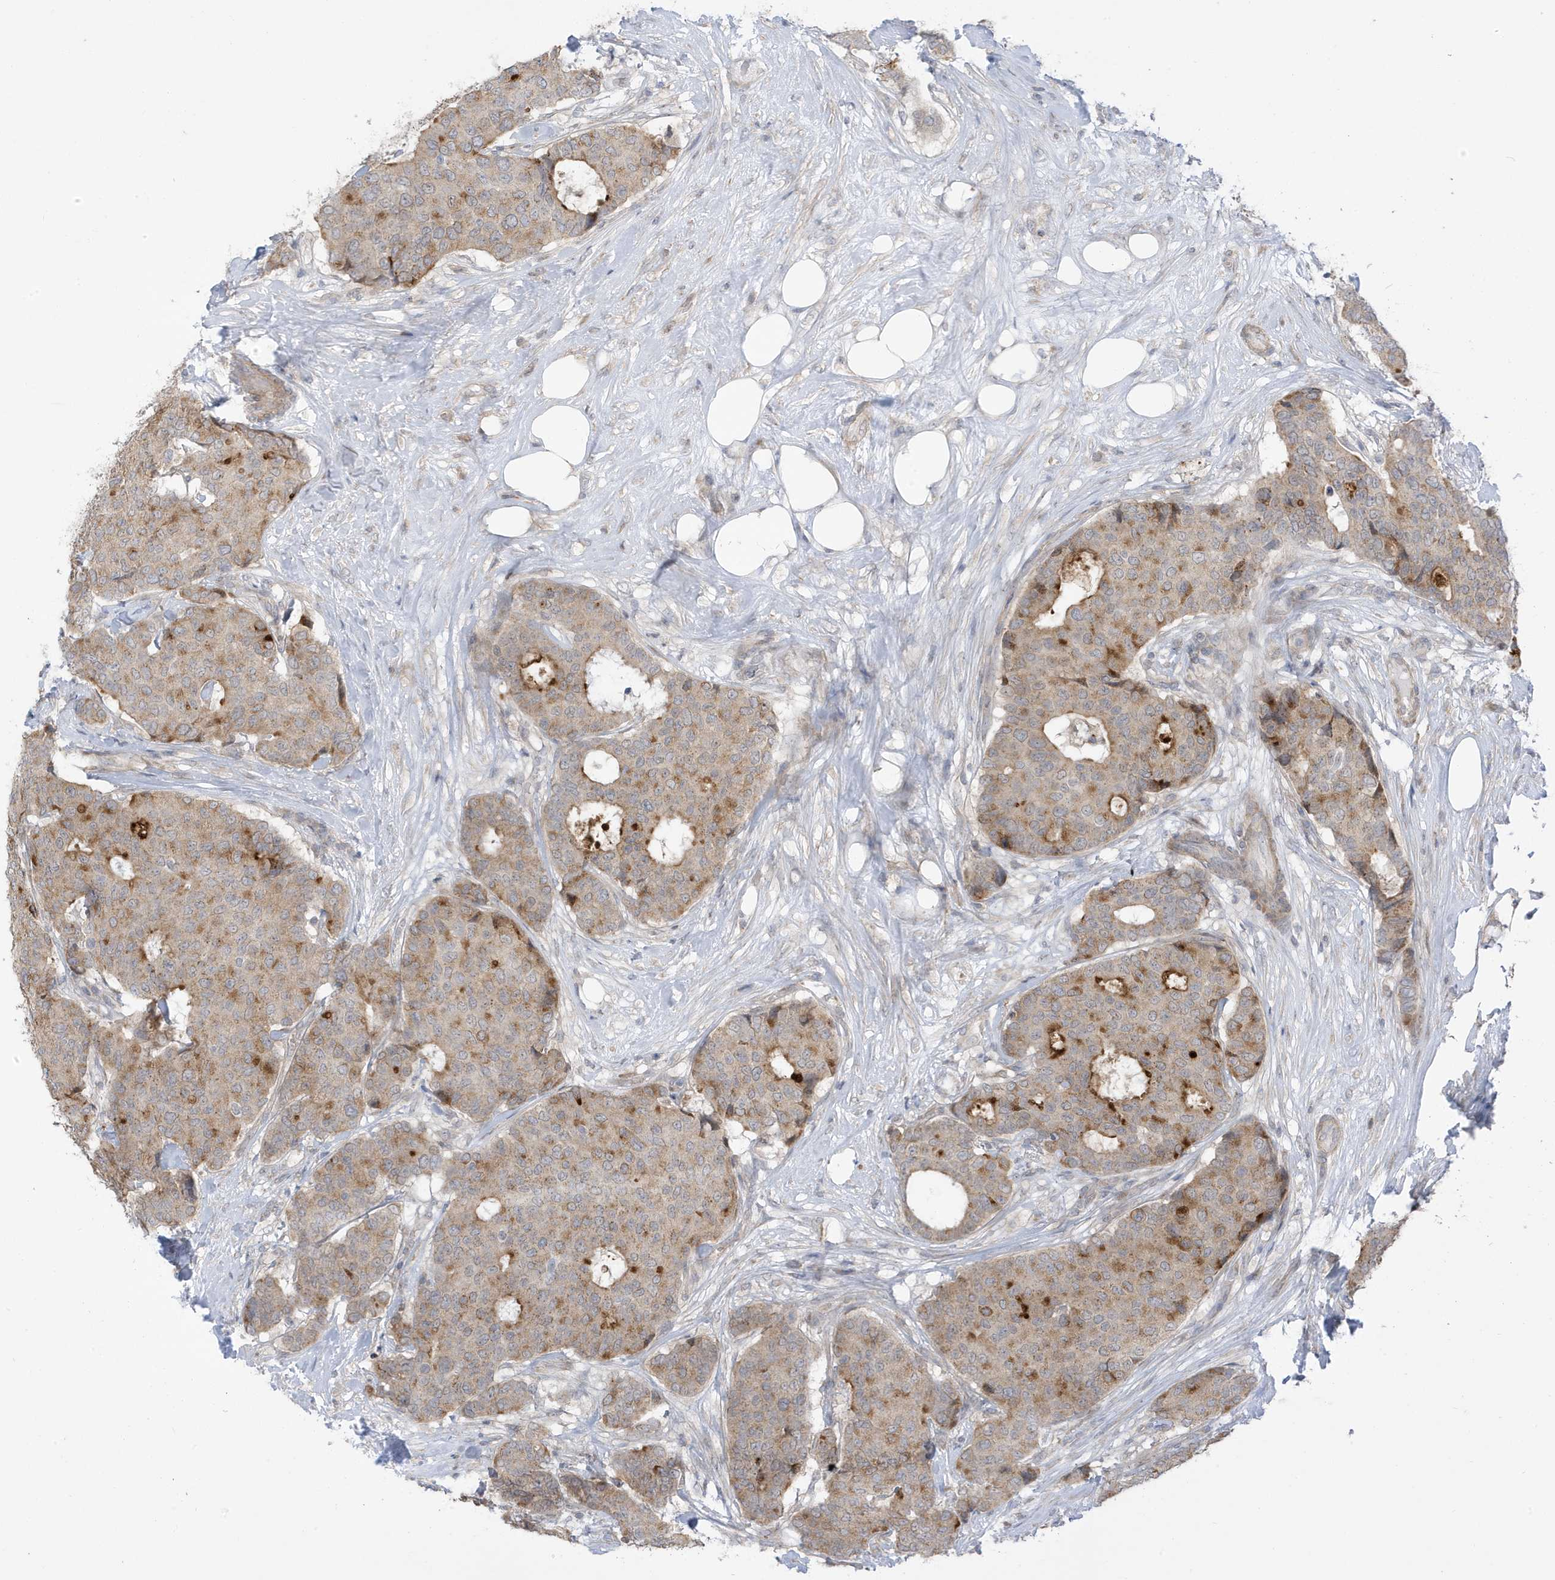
{"staining": {"intensity": "moderate", "quantity": ">75%", "location": "cytoplasmic/membranous"}, "tissue": "breast cancer", "cell_type": "Tumor cells", "image_type": "cancer", "snomed": [{"axis": "morphology", "description": "Duct carcinoma"}, {"axis": "topography", "description": "Breast"}], "caption": "DAB (3,3'-diaminobenzidine) immunohistochemical staining of invasive ductal carcinoma (breast) exhibits moderate cytoplasmic/membranous protein staining in approximately >75% of tumor cells.", "gene": "ATP13A5", "patient": {"sex": "female", "age": 75}}